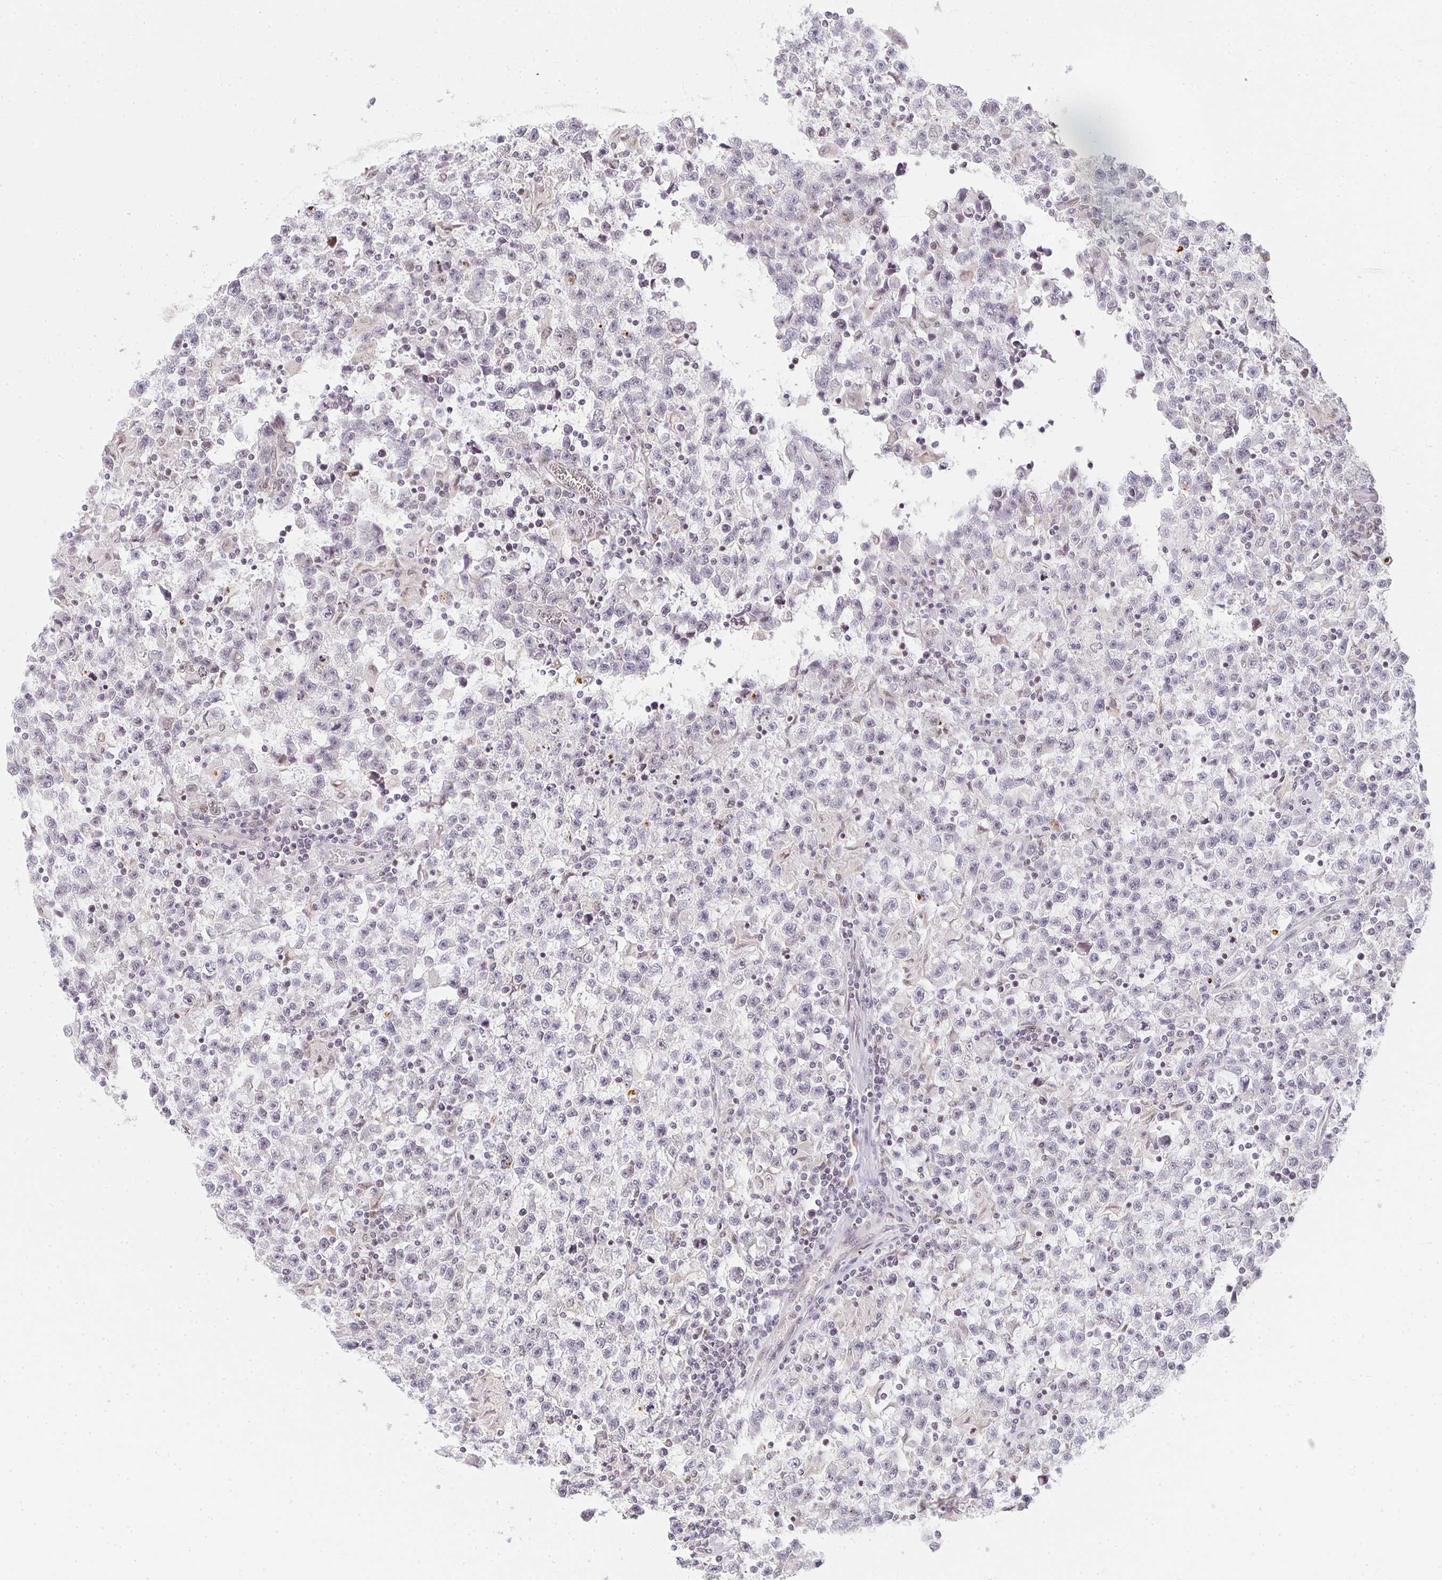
{"staining": {"intensity": "negative", "quantity": "none", "location": "none"}, "tissue": "testis cancer", "cell_type": "Tumor cells", "image_type": "cancer", "snomed": [{"axis": "morphology", "description": "Seminoma, NOS"}, {"axis": "topography", "description": "Testis"}], "caption": "Photomicrograph shows no significant protein expression in tumor cells of testis cancer. The staining was performed using DAB (3,3'-diaminobenzidine) to visualize the protein expression in brown, while the nuclei were stained in blue with hematoxylin (Magnification: 20x).", "gene": "SMARCA2", "patient": {"sex": "male", "age": 31}}